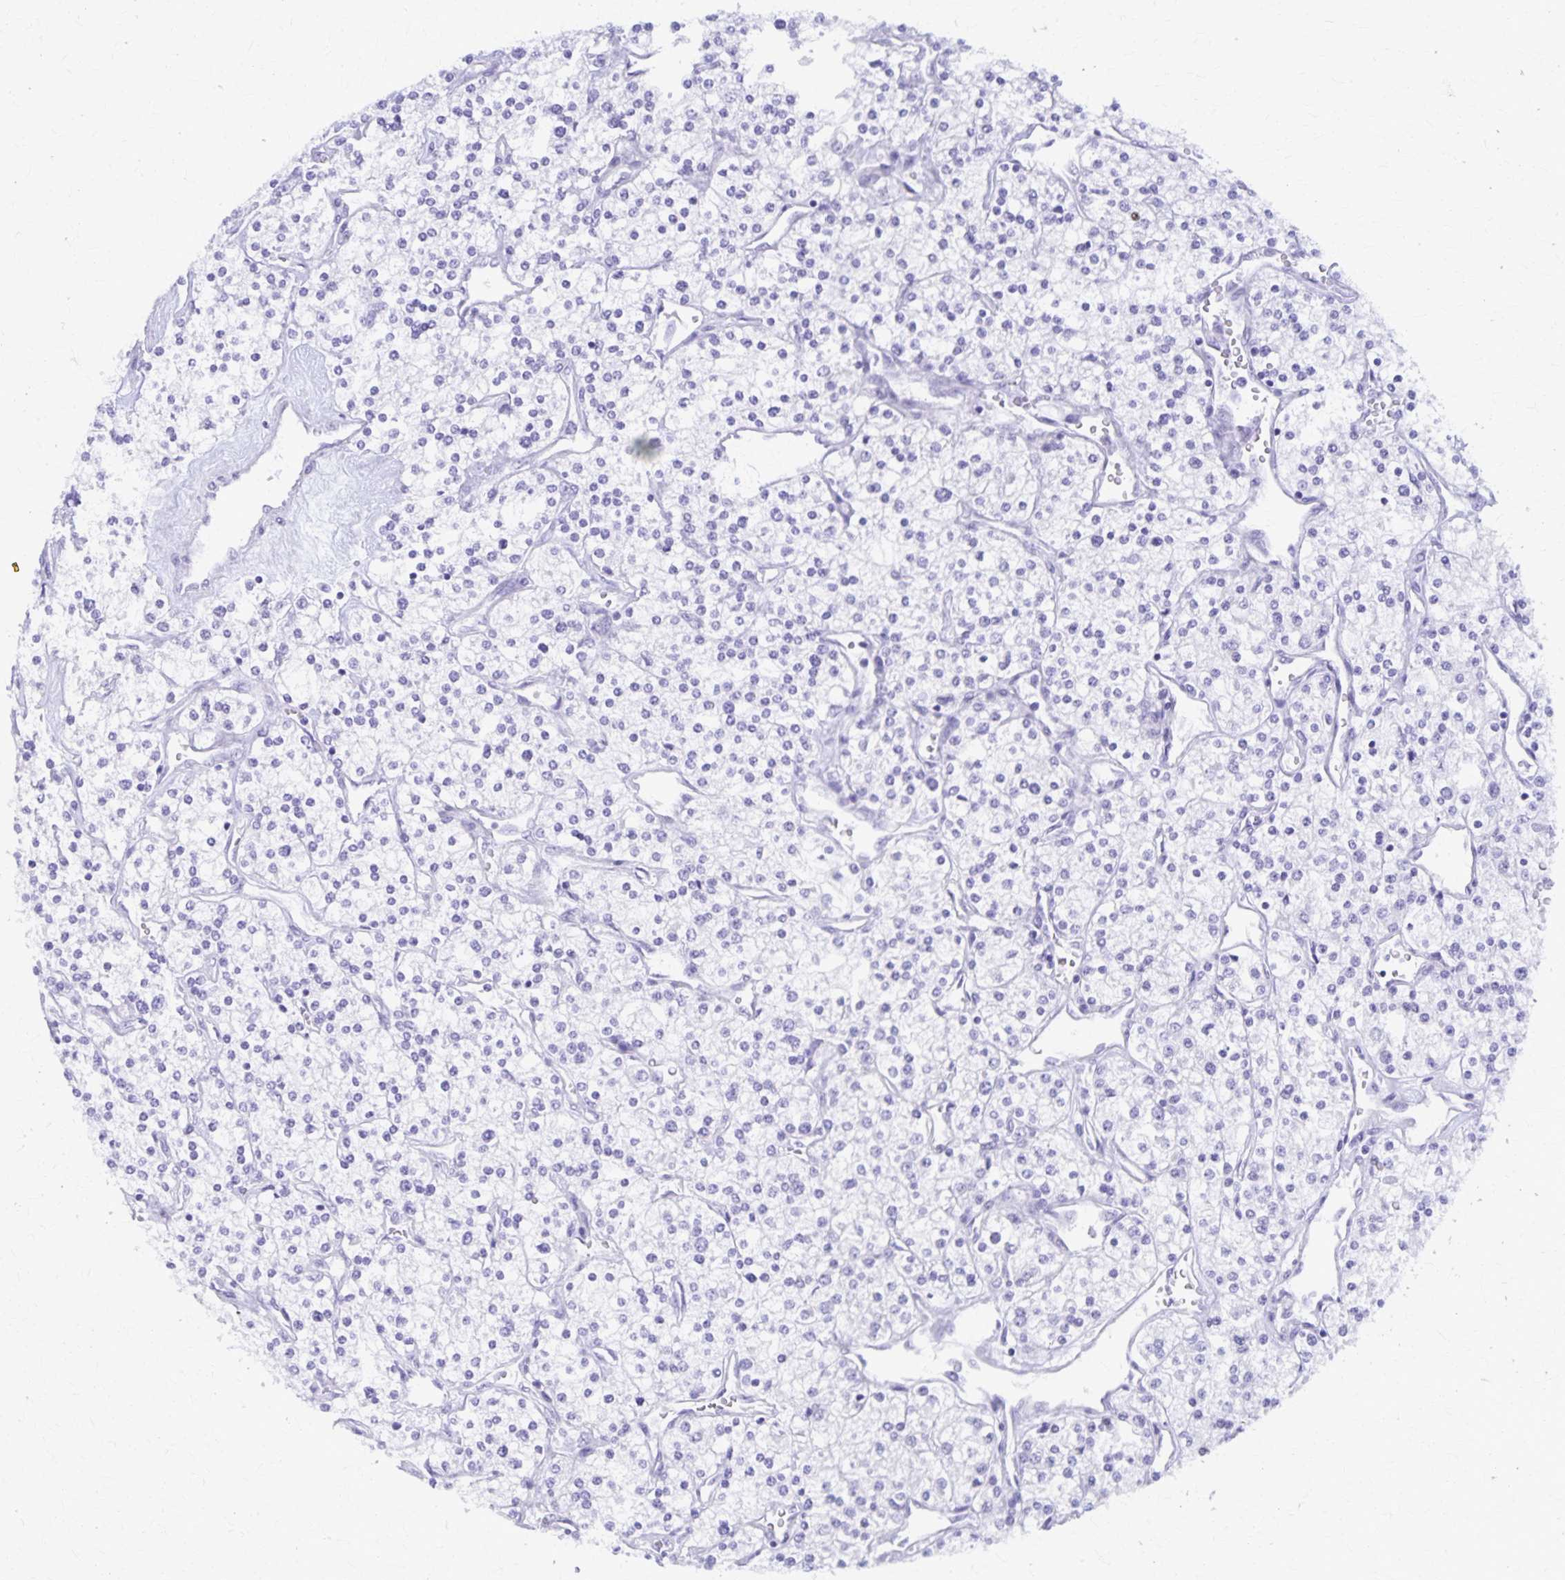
{"staining": {"intensity": "negative", "quantity": "none", "location": "none"}, "tissue": "renal cancer", "cell_type": "Tumor cells", "image_type": "cancer", "snomed": [{"axis": "morphology", "description": "Adenocarcinoma, NOS"}, {"axis": "topography", "description": "Kidney"}], "caption": "A micrograph of renal cancer stained for a protein reveals no brown staining in tumor cells.", "gene": "DEFA5", "patient": {"sex": "male", "age": 80}}